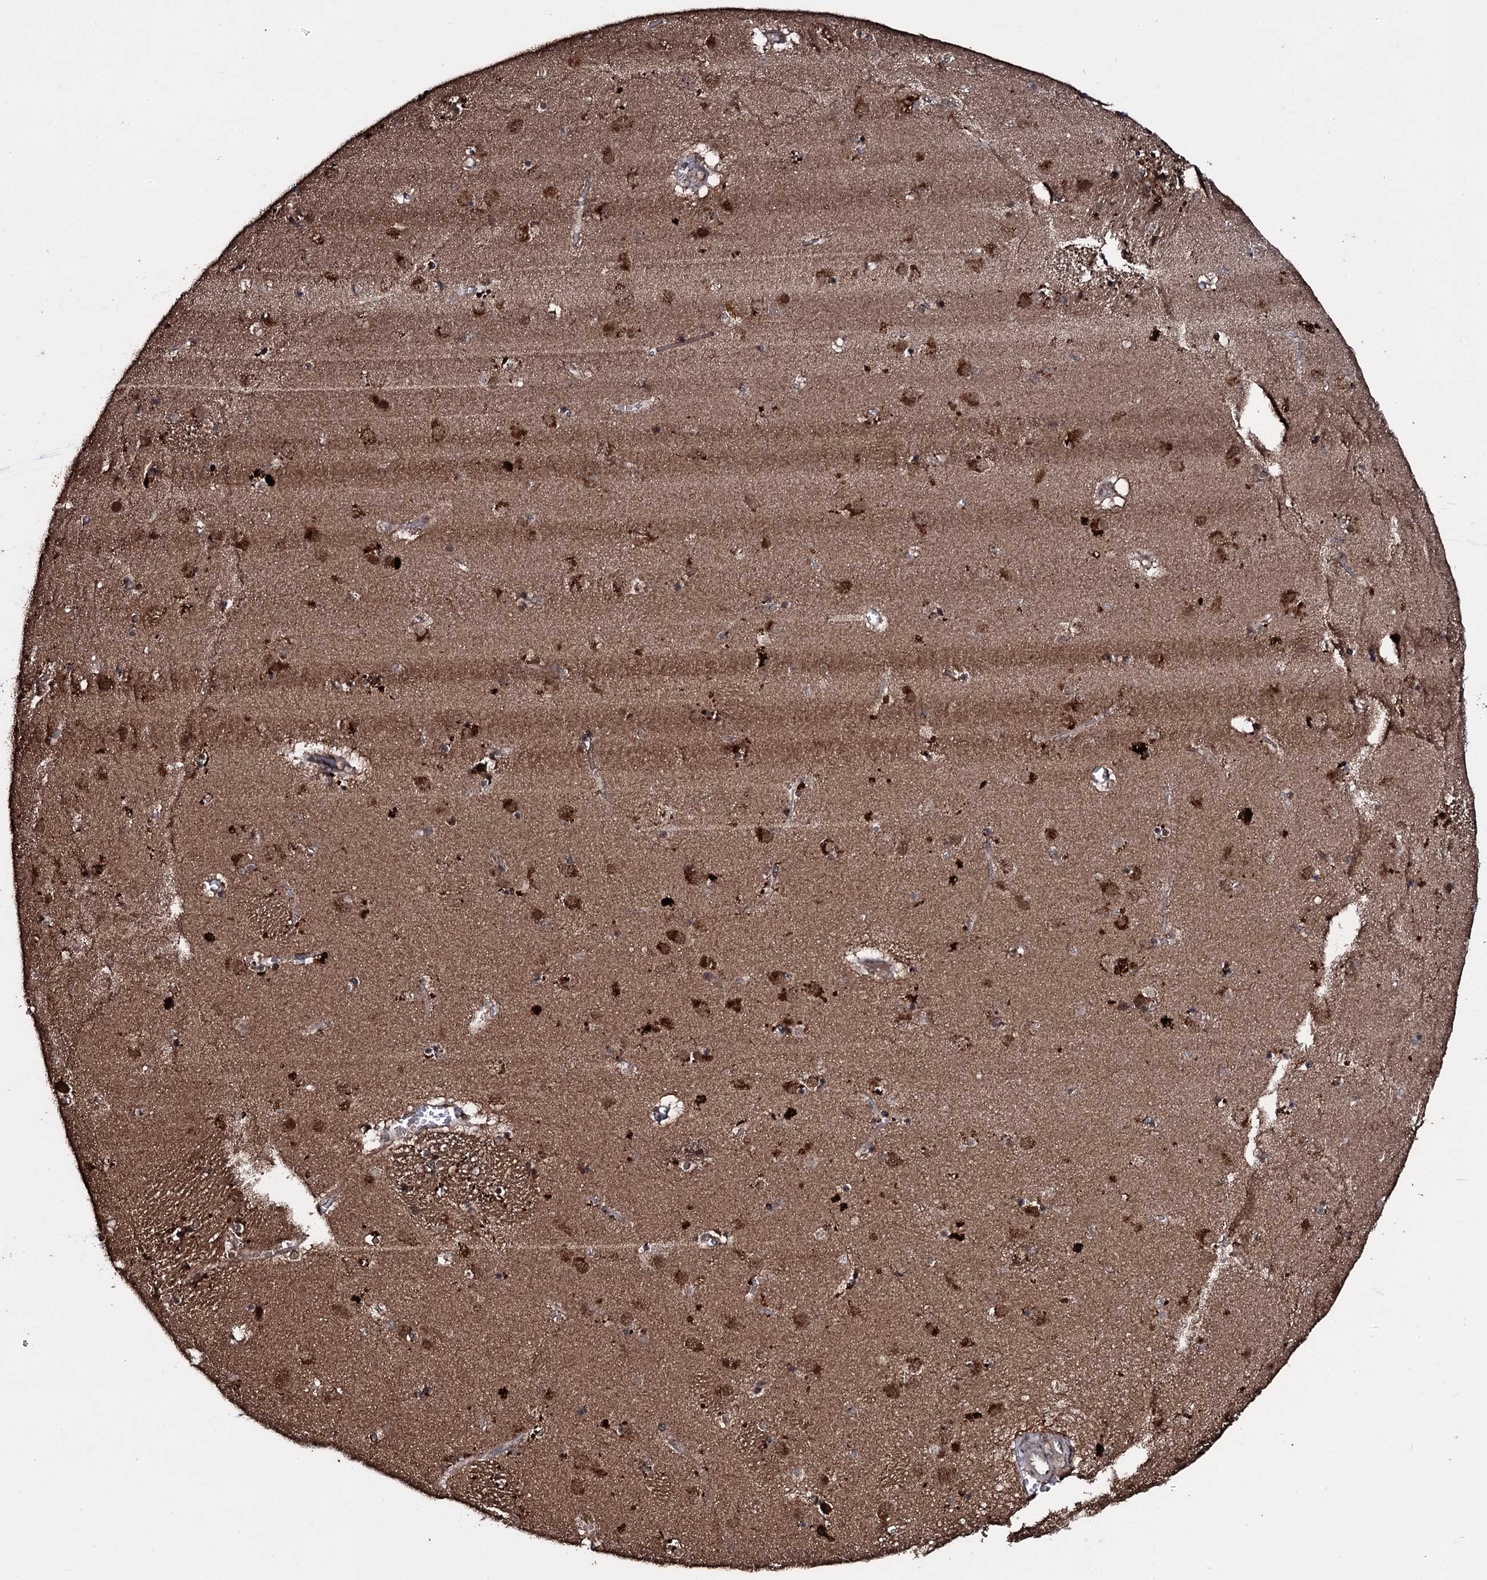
{"staining": {"intensity": "moderate", "quantity": "<25%", "location": "nuclear"}, "tissue": "caudate", "cell_type": "Glial cells", "image_type": "normal", "snomed": [{"axis": "morphology", "description": "Normal tissue, NOS"}, {"axis": "topography", "description": "Lateral ventricle wall"}], "caption": "This micrograph displays IHC staining of benign human caudate, with low moderate nuclear positivity in approximately <25% of glial cells.", "gene": "MRPS31", "patient": {"sex": "male", "age": 70}}